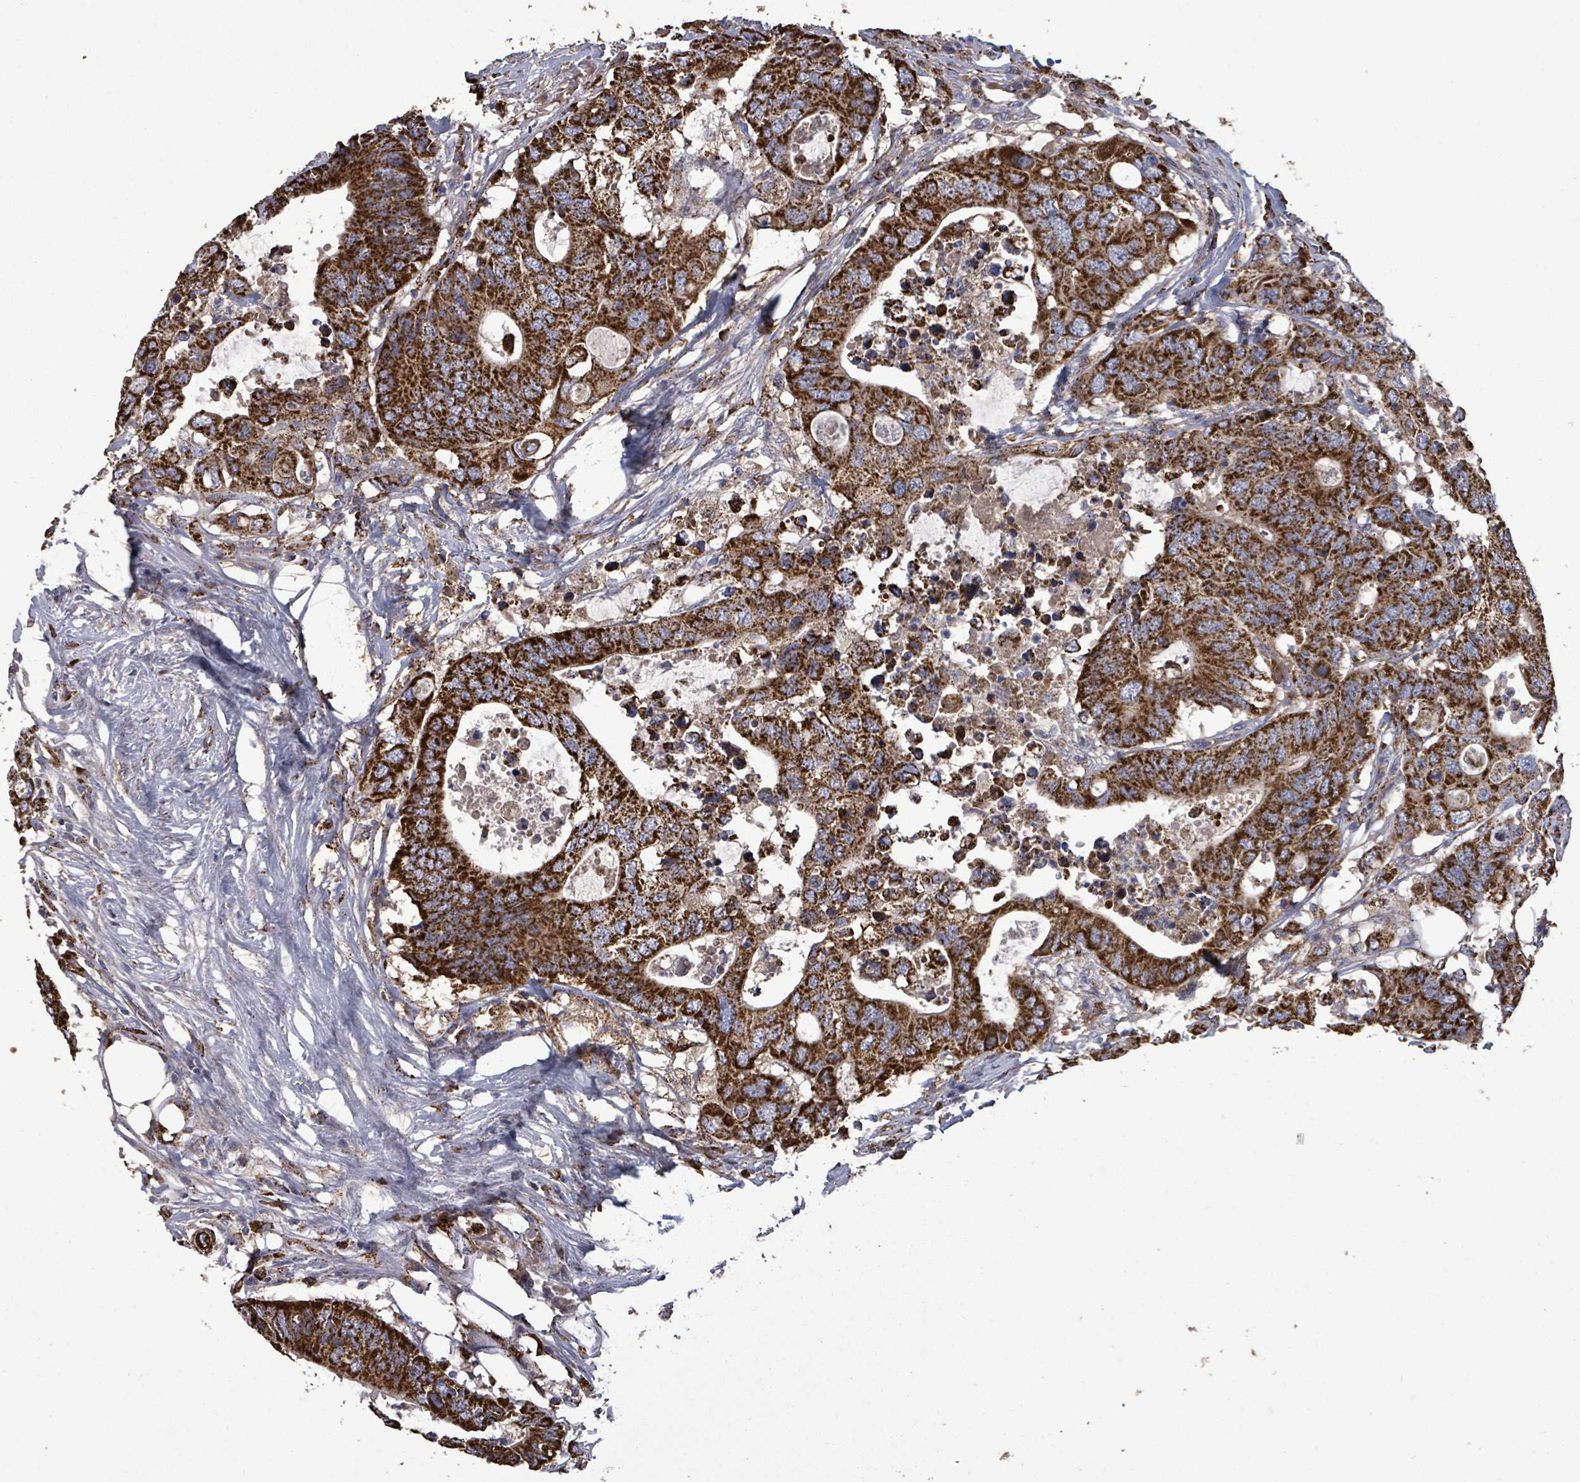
{"staining": {"intensity": "strong", "quantity": ">75%", "location": "cytoplasmic/membranous"}, "tissue": "colorectal cancer", "cell_type": "Tumor cells", "image_type": "cancer", "snomed": [{"axis": "morphology", "description": "Adenocarcinoma, NOS"}, {"axis": "topography", "description": "Colon"}], "caption": "Tumor cells show high levels of strong cytoplasmic/membranous positivity in approximately >75% of cells in adenocarcinoma (colorectal).", "gene": "MTMR12", "patient": {"sex": "male", "age": 71}}